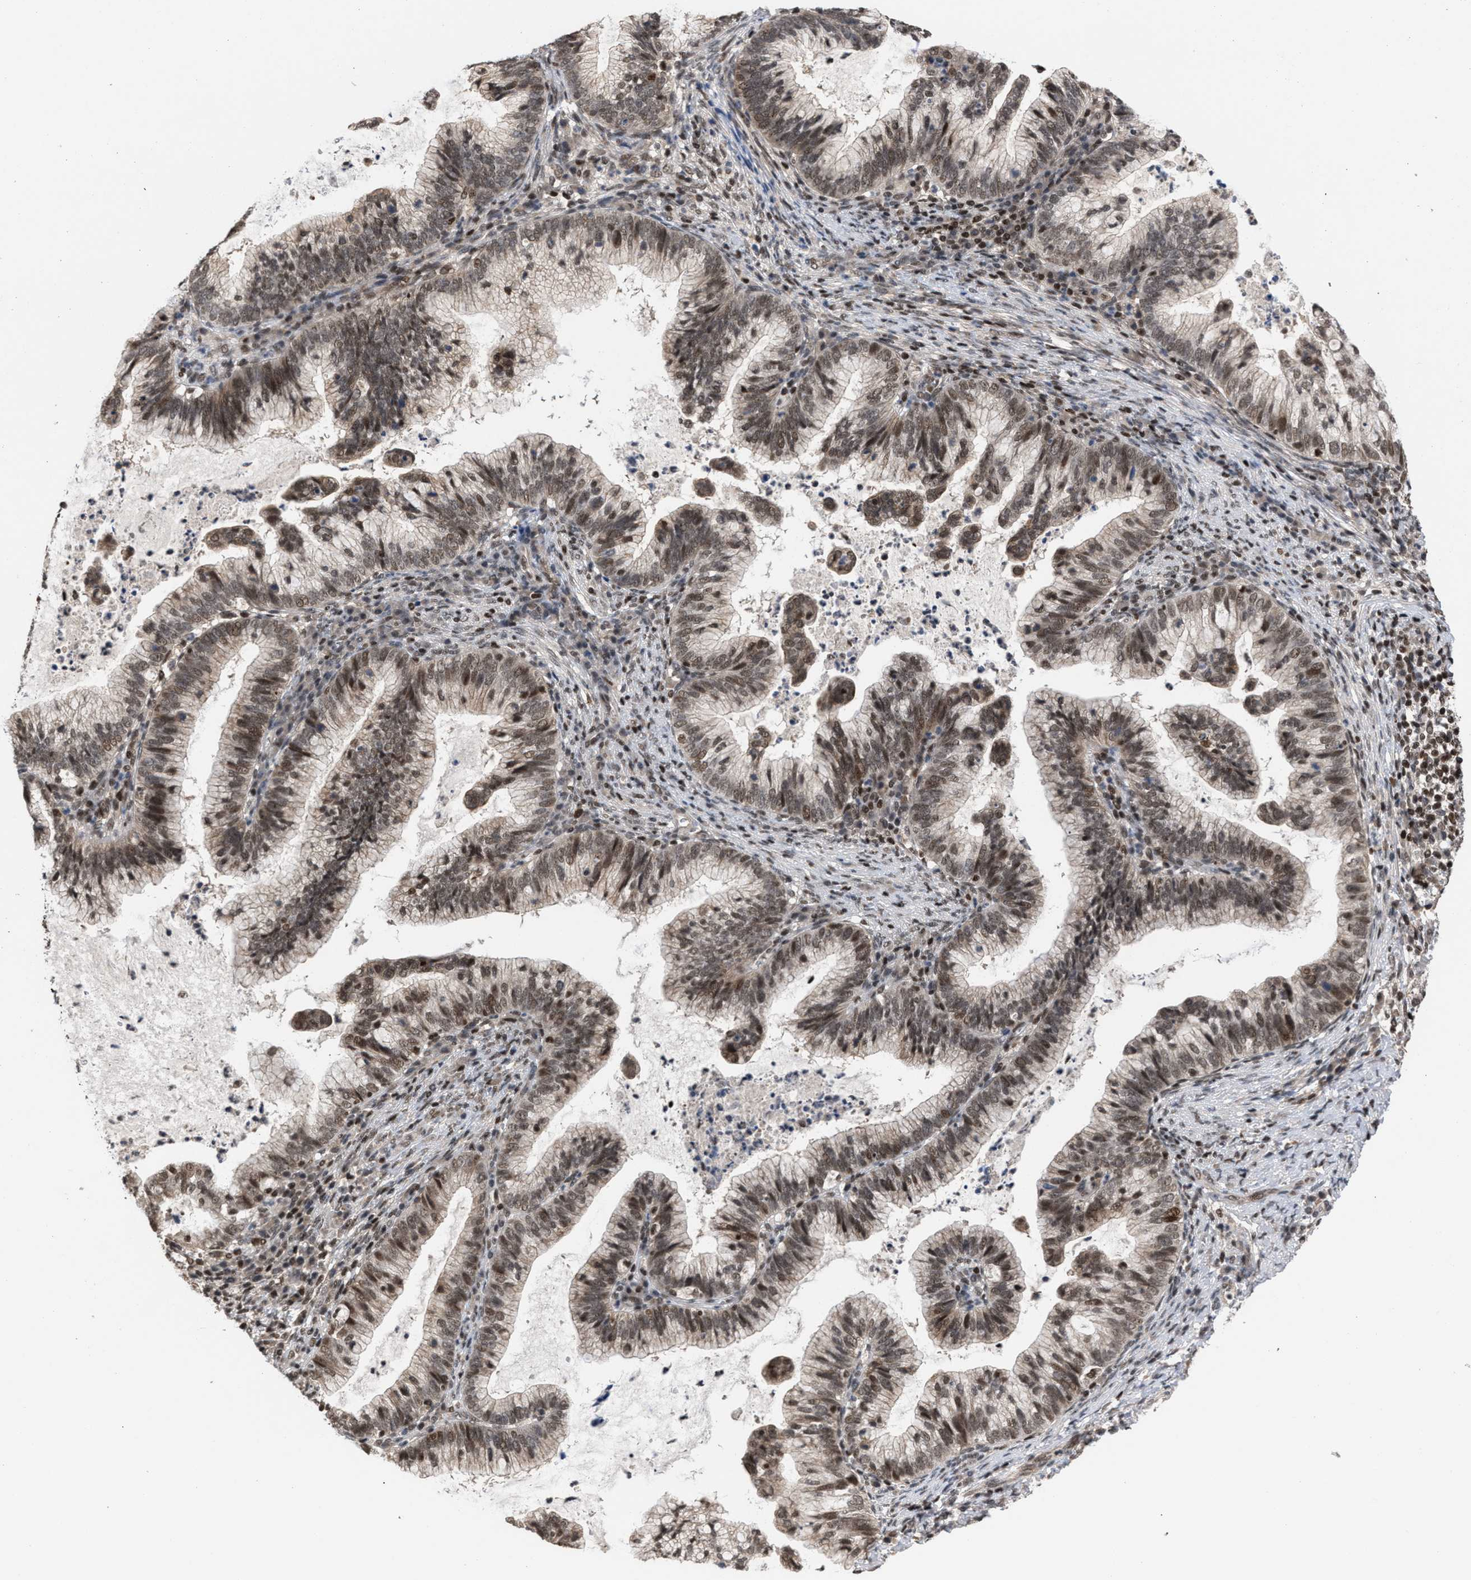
{"staining": {"intensity": "moderate", "quantity": ">75%", "location": "cytoplasmic/membranous,nuclear"}, "tissue": "cervical cancer", "cell_type": "Tumor cells", "image_type": "cancer", "snomed": [{"axis": "morphology", "description": "Adenocarcinoma, NOS"}, {"axis": "topography", "description": "Cervix"}], "caption": "Immunohistochemical staining of cervical cancer (adenocarcinoma) reveals moderate cytoplasmic/membranous and nuclear protein positivity in approximately >75% of tumor cells.", "gene": "C9orf78", "patient": {"sex": "female", "age": 36}}